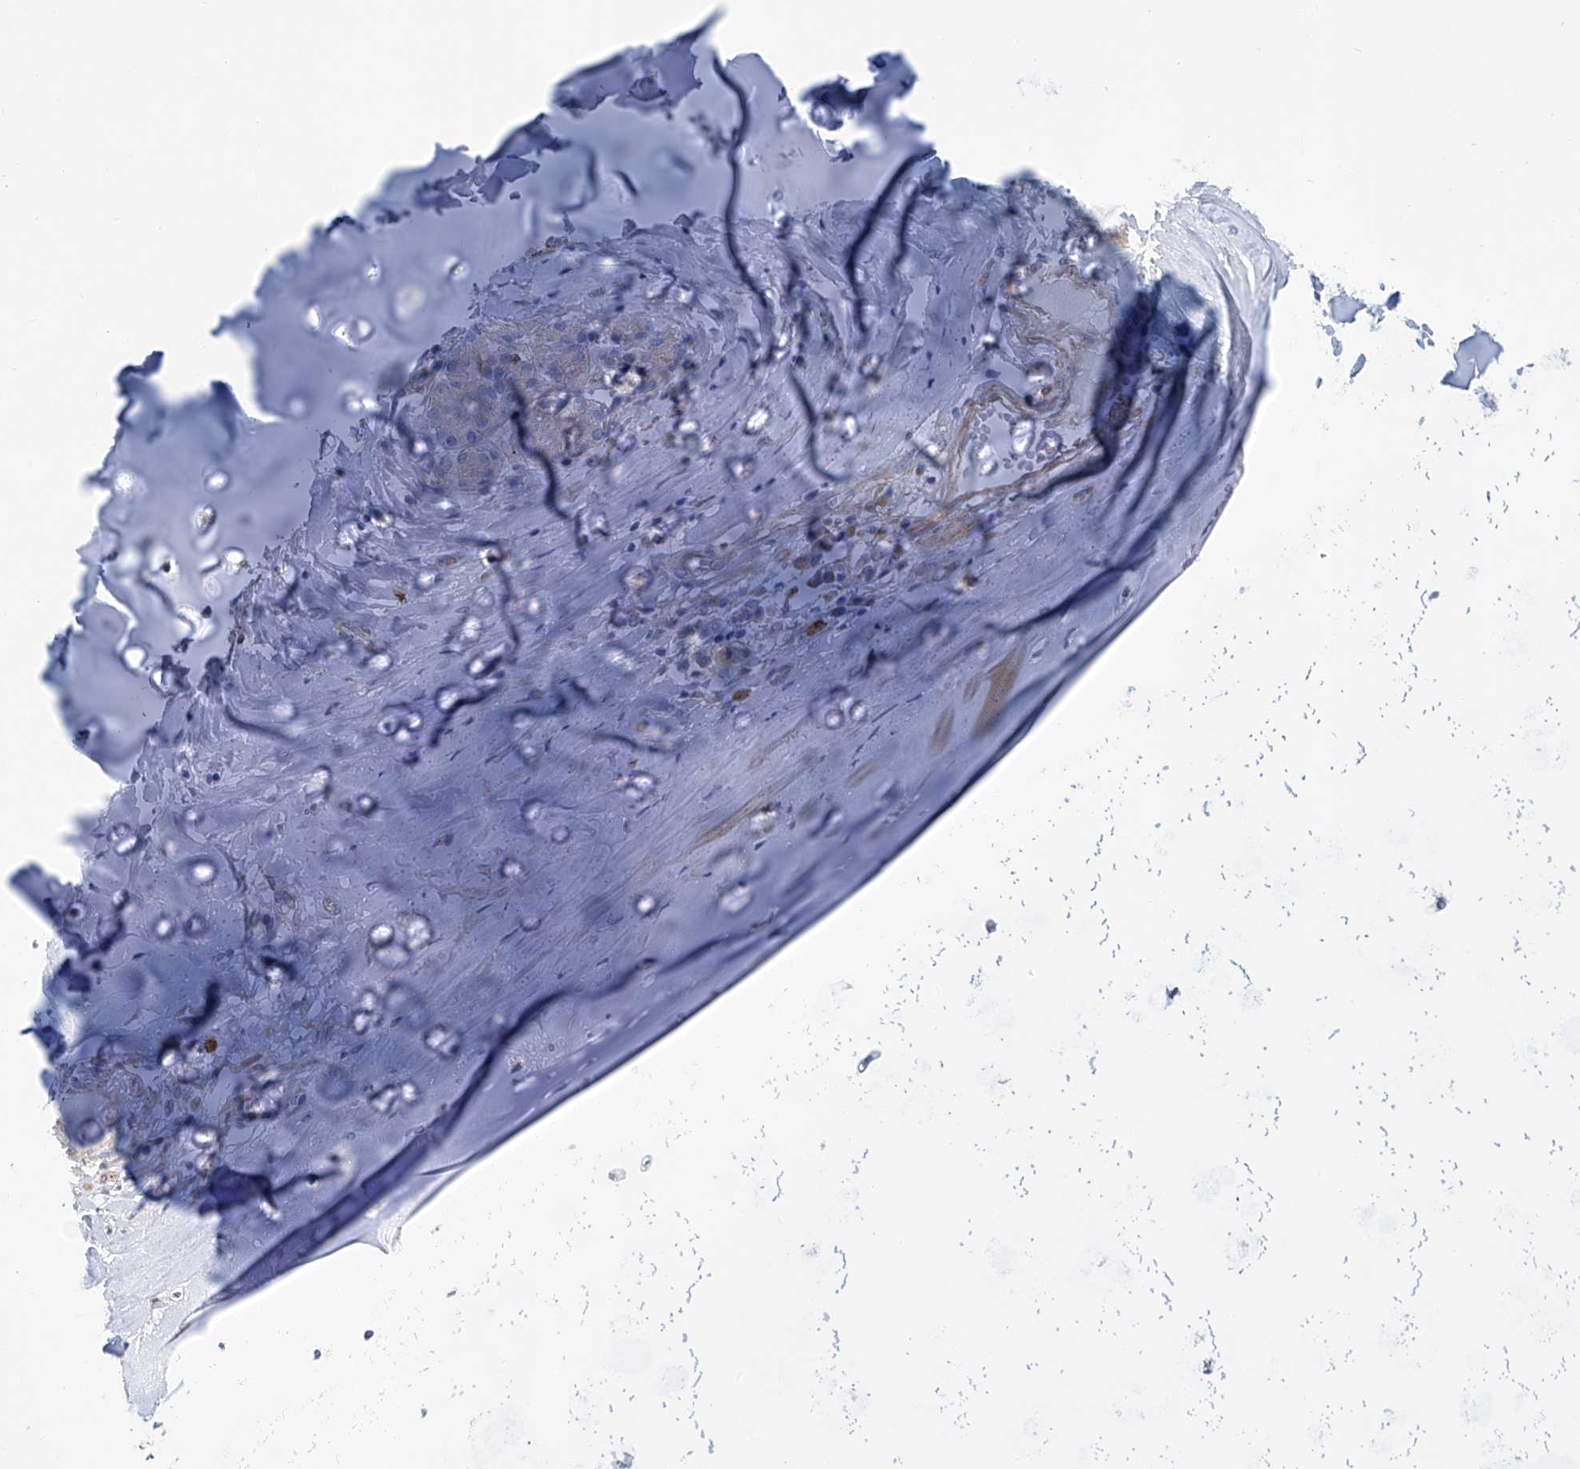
{"staining": {"intensity": "negative", "quantity": "none", "location": "none"}, "tissue": "adipose tissue", "cell_type": "Adipocytes", "image_type": "normal", "snomed": [{"axis": "morphology", "description": "Normal tissue, NOS"}, {"axis": "morphology", "description": "Basal cell carcinoma"}, {"axis": "topography", "description": "Cartilage tissue"}, {"axis": "topography", "description": "Nasopharynx"}, {"axis": "topography", "description": "Oral tissue"}], "caption": "An image of human adipose tissue is negative for staining in adipocytes. (Brightfield microscopy of DAB (3,3'-diaminobenzidine) immunohistochemistry at high magnification).", "gene": "TNN", "patient": {"sex": "female", "age": 77}}